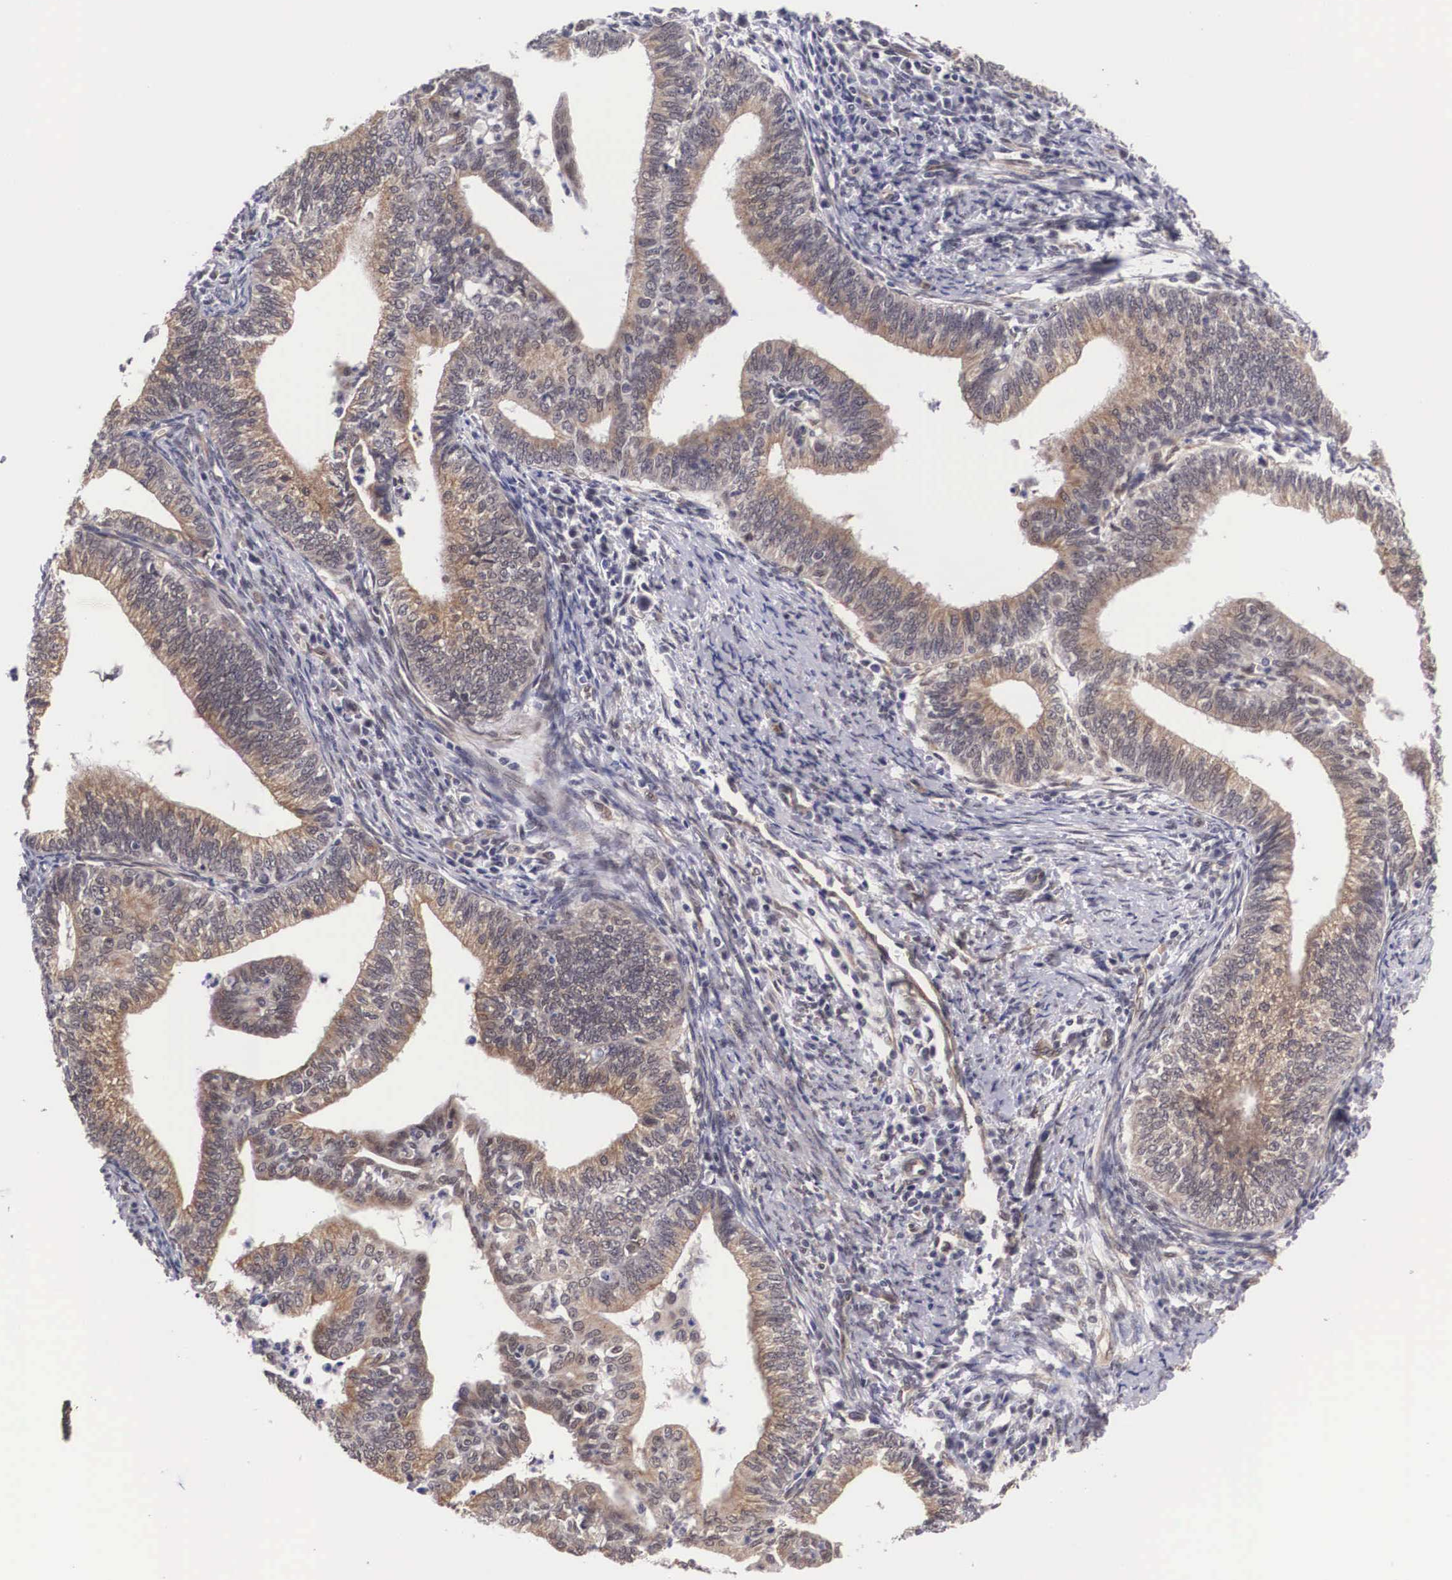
{"staining": {"intensity": "moderate", "quantity": "25%-75%", "location": "cytoplasmic/membranous"}, "tissue": "endometrial cancer", "cell_type": "Tumor cells", "image_type": "cancer", "snomed": [{"axis": "morphology", "description": "Adenocarcinoma, NOS"}, {"axis": "topography", "description": "Endometrium"}], "caption": "Immunohistochemistry photomicrograph of human endometrial cancer stained for a protein (brown), which demonstrates medium levels of moderate cytoplasmic/membranous expression in about 25%-75% of tumor cells.", "gene": "OTX2", "patient": {"sex": "female", "age": 66}}